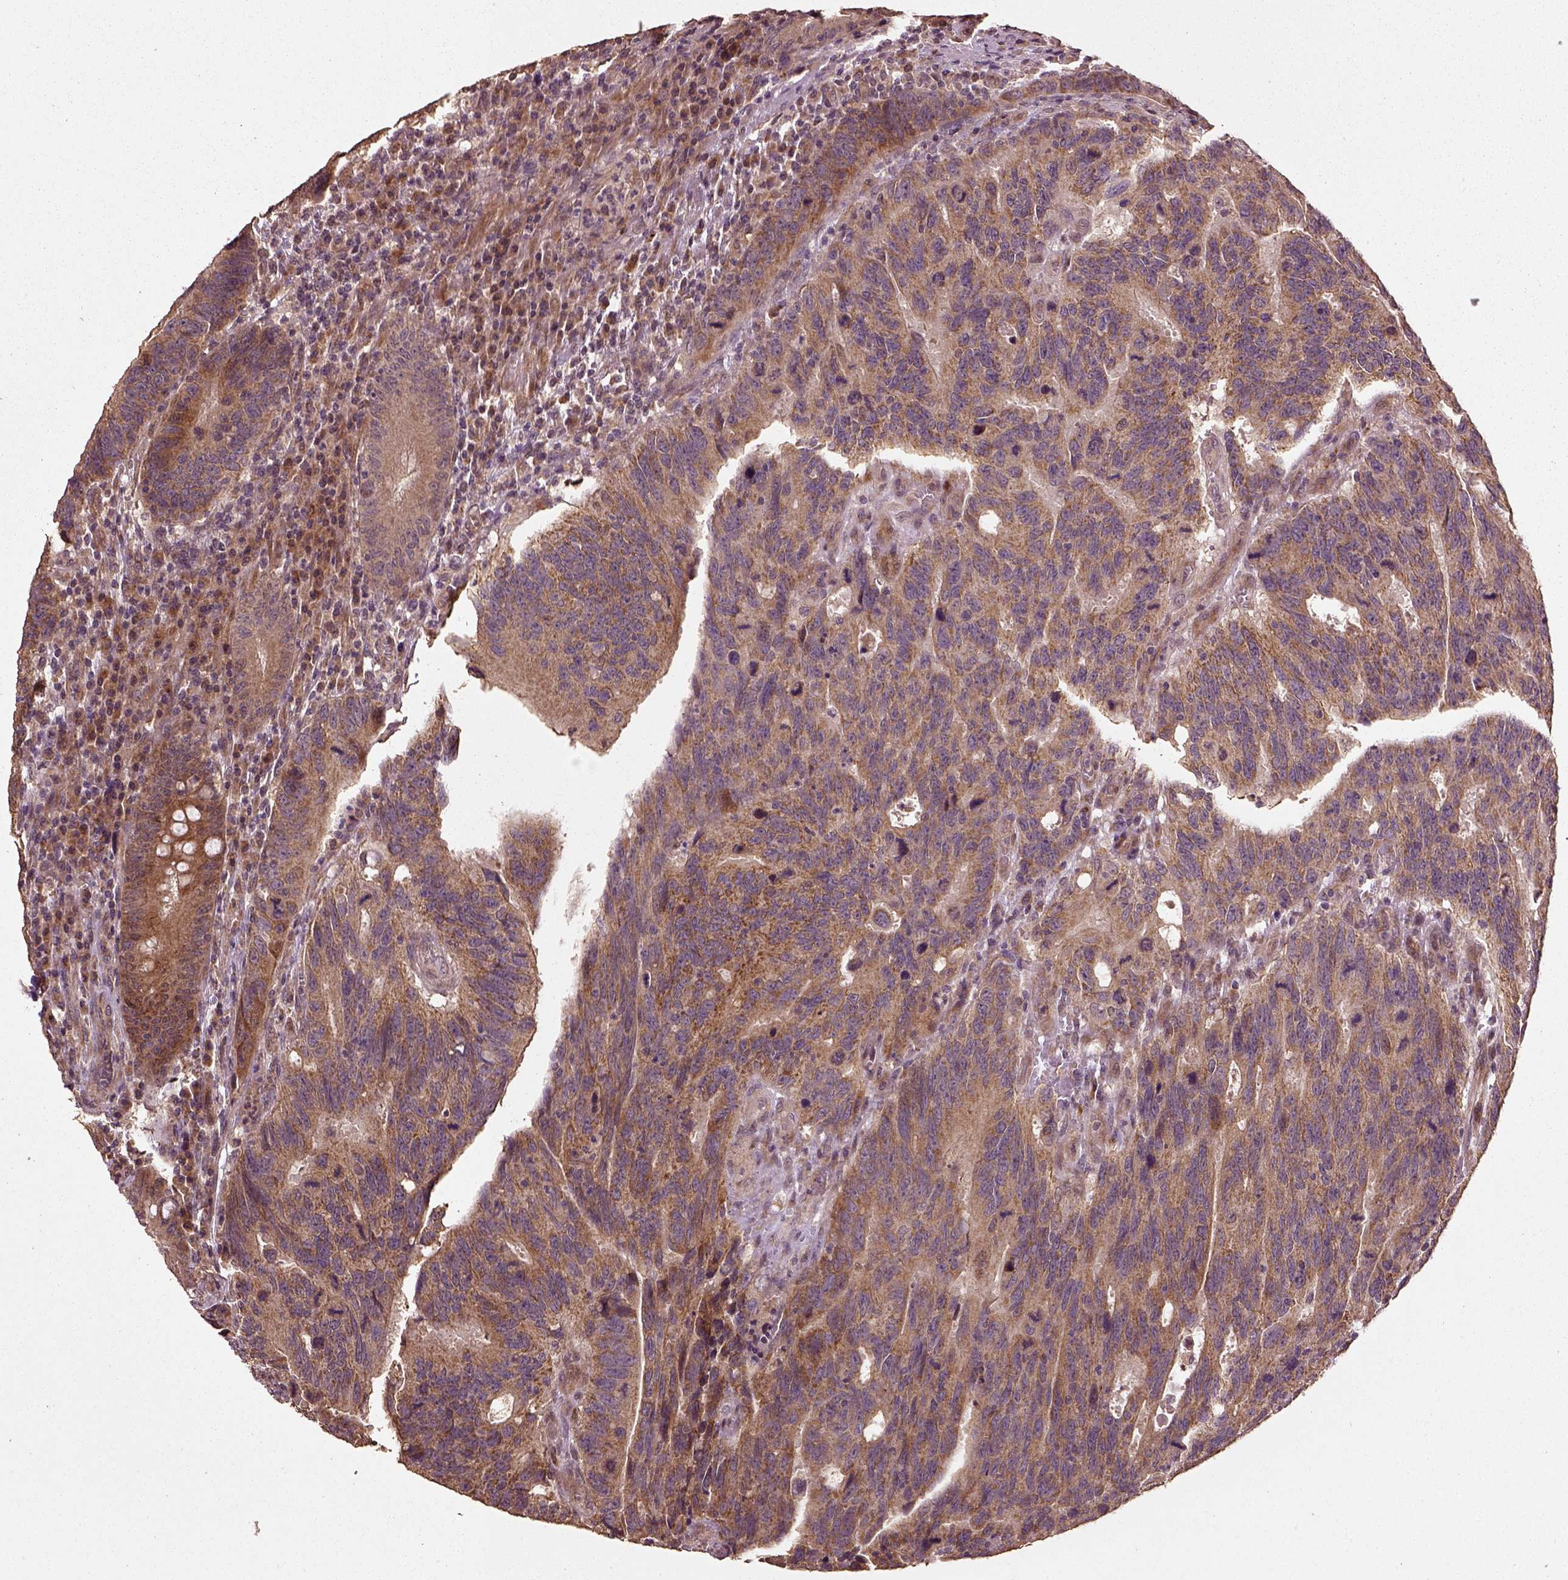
{"staining": {"intensity": "moderate", "quantity": ">75%", "location": "cytoplasmic/membranous"}, "tissue": "colorectal cancer", "cell_type": "Tumor cells", "image_type": "cancer", "snomed": [{"axis": "morphology", "description": "Adenocarcinoma, NOS"}, {"axis": "topography", "description": "Colon"}], "caption": "Brown immunohistochemical staining in human colorectal adenocarcinoma demonstrates moderate cytoplasmic/membranous positivity in approximately >75% of tumor cells.", "gene": "ERV3-1", "patient": {"sex": "female", "age": 77}}